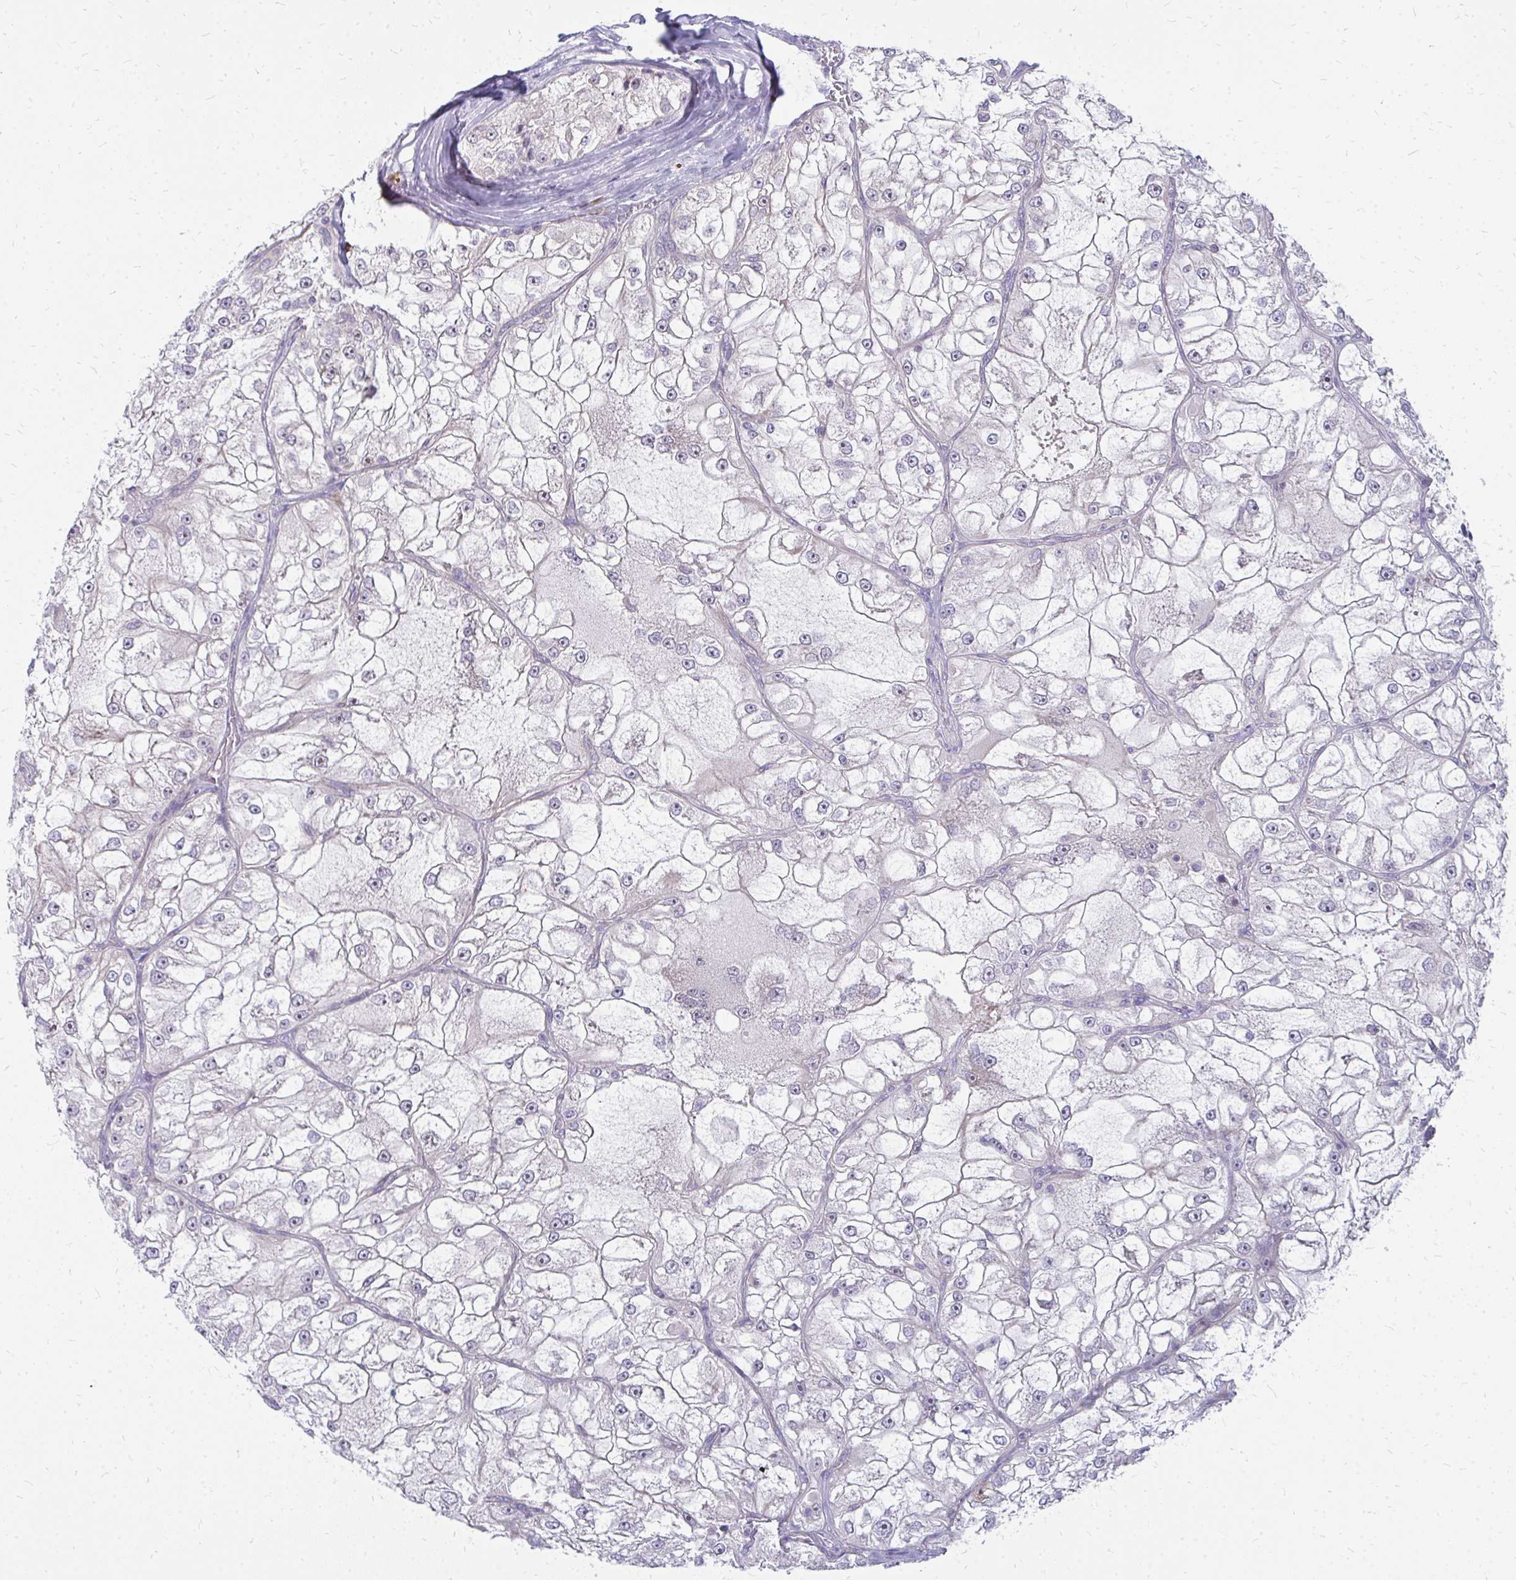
{"staining": {"intensity": "moderate", "quantity": "<25%", "location": "nuclear"}, "tissue": "renal cancer", "cell_type": "Tumor cells", "image_type": "cancer", "snomed": [{"axis": "morphology", "description": "Adenocarcinoma, NOS"}, {"axis": "topography", "description": "Kidney"}], "caption": "This photomicrograph exhibits IHC staining of renal cancer (adenocarcinoma), with low moderate nuclear staining in about <25% of tumor cells.", "gene": "FAM9A", "patient": {"sex": "female", "age": 72}}